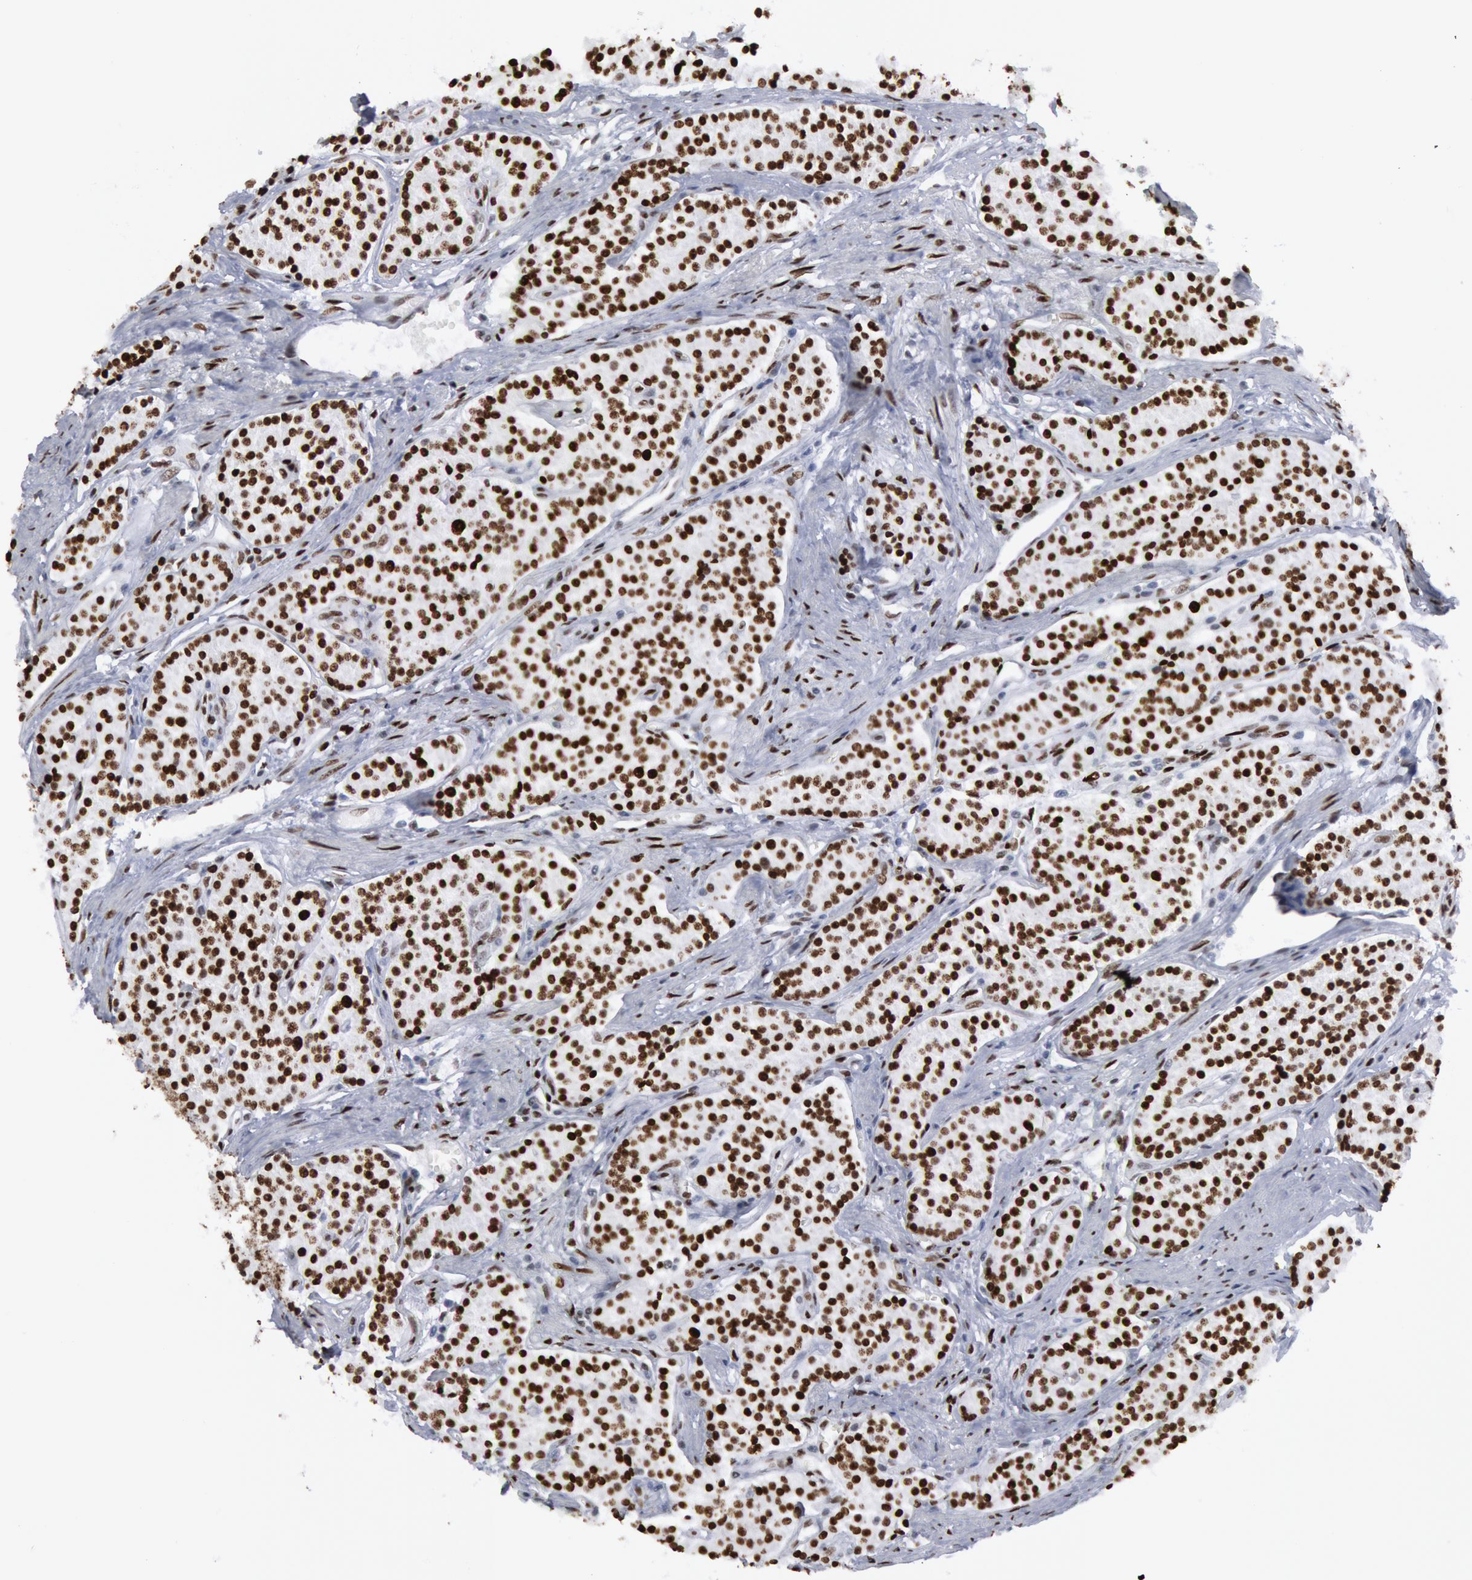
{"staining": {"intensity": "moderate", "quantity": ">75%", "location": "nuclear"}, "tissue": "carcinoid", "cell_type": "Tumor cells", "image_type": "cancer", "snomed": [{"axis": "morphology", "description": "Carcinoid, malignant, NOS"}, {"axis": "topography", "description": "Stomach"}], "caption": "About >75% of tumor cells in carcinoid (malignant) display moderate nuclear protein expression as visualized by brown immunohistochemical staining.", "gene": "MECP2", "patient": {"sex": "female", "age": 76}}